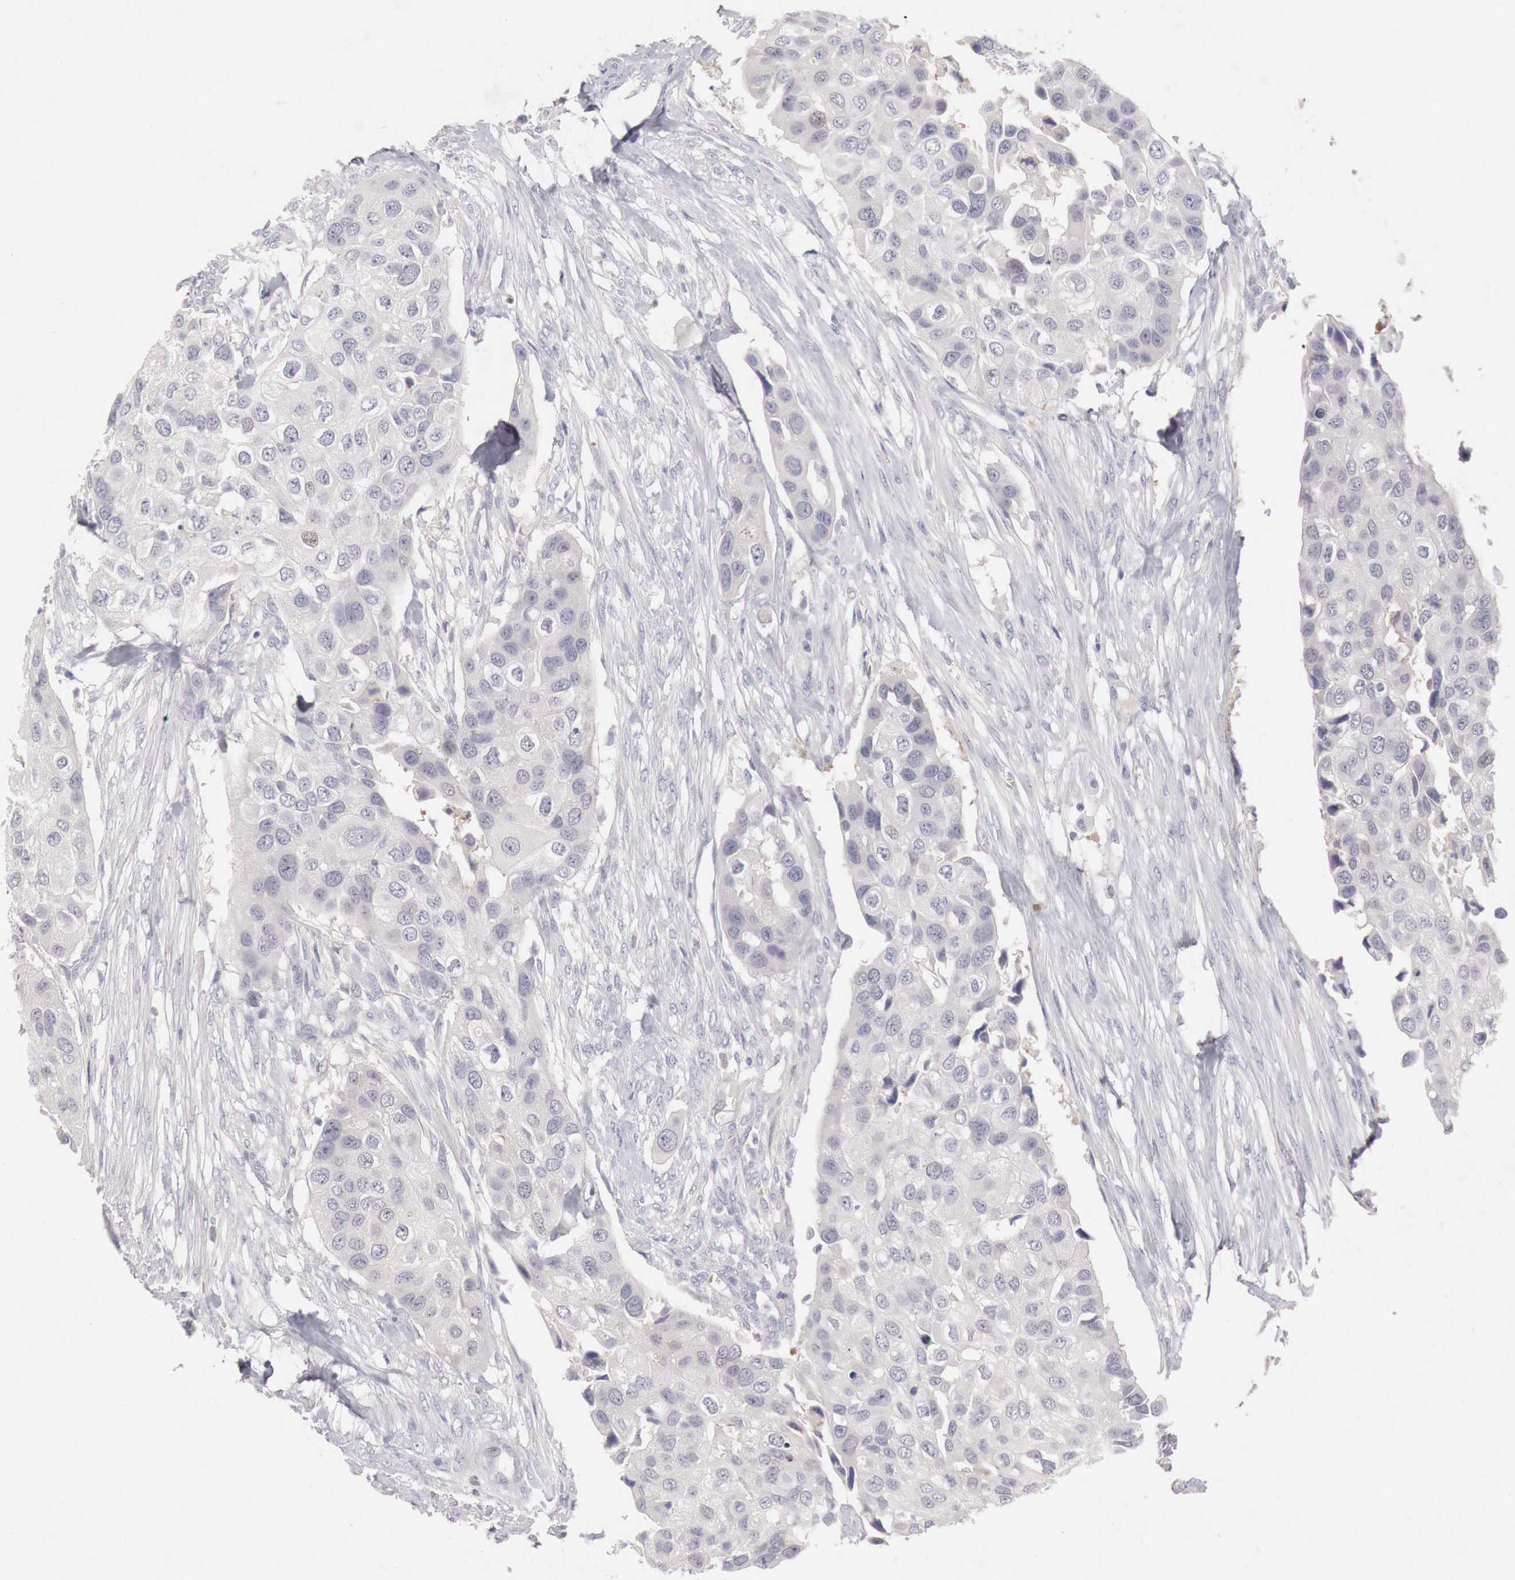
{"staining": {"intensity": "negative", "quantity": "none", "location": "none"}, "tissue": "urothelial cancer", "cell_type": "Tumor cells", "image_type": "cancer", "snomed": [{"axis": "morphology", "description": "Urothelial carcinoma, High grade"}, {"axis": "topography", "description": "Urinary bladder"}], "caption": "Human urothelial carcinoma (high-grade) stained for a protein using immunohistochemistry (IHC) displays no staining in tumor cells.", "gene": "GATA1", "patient": {"sex": "male", "age": 55}}